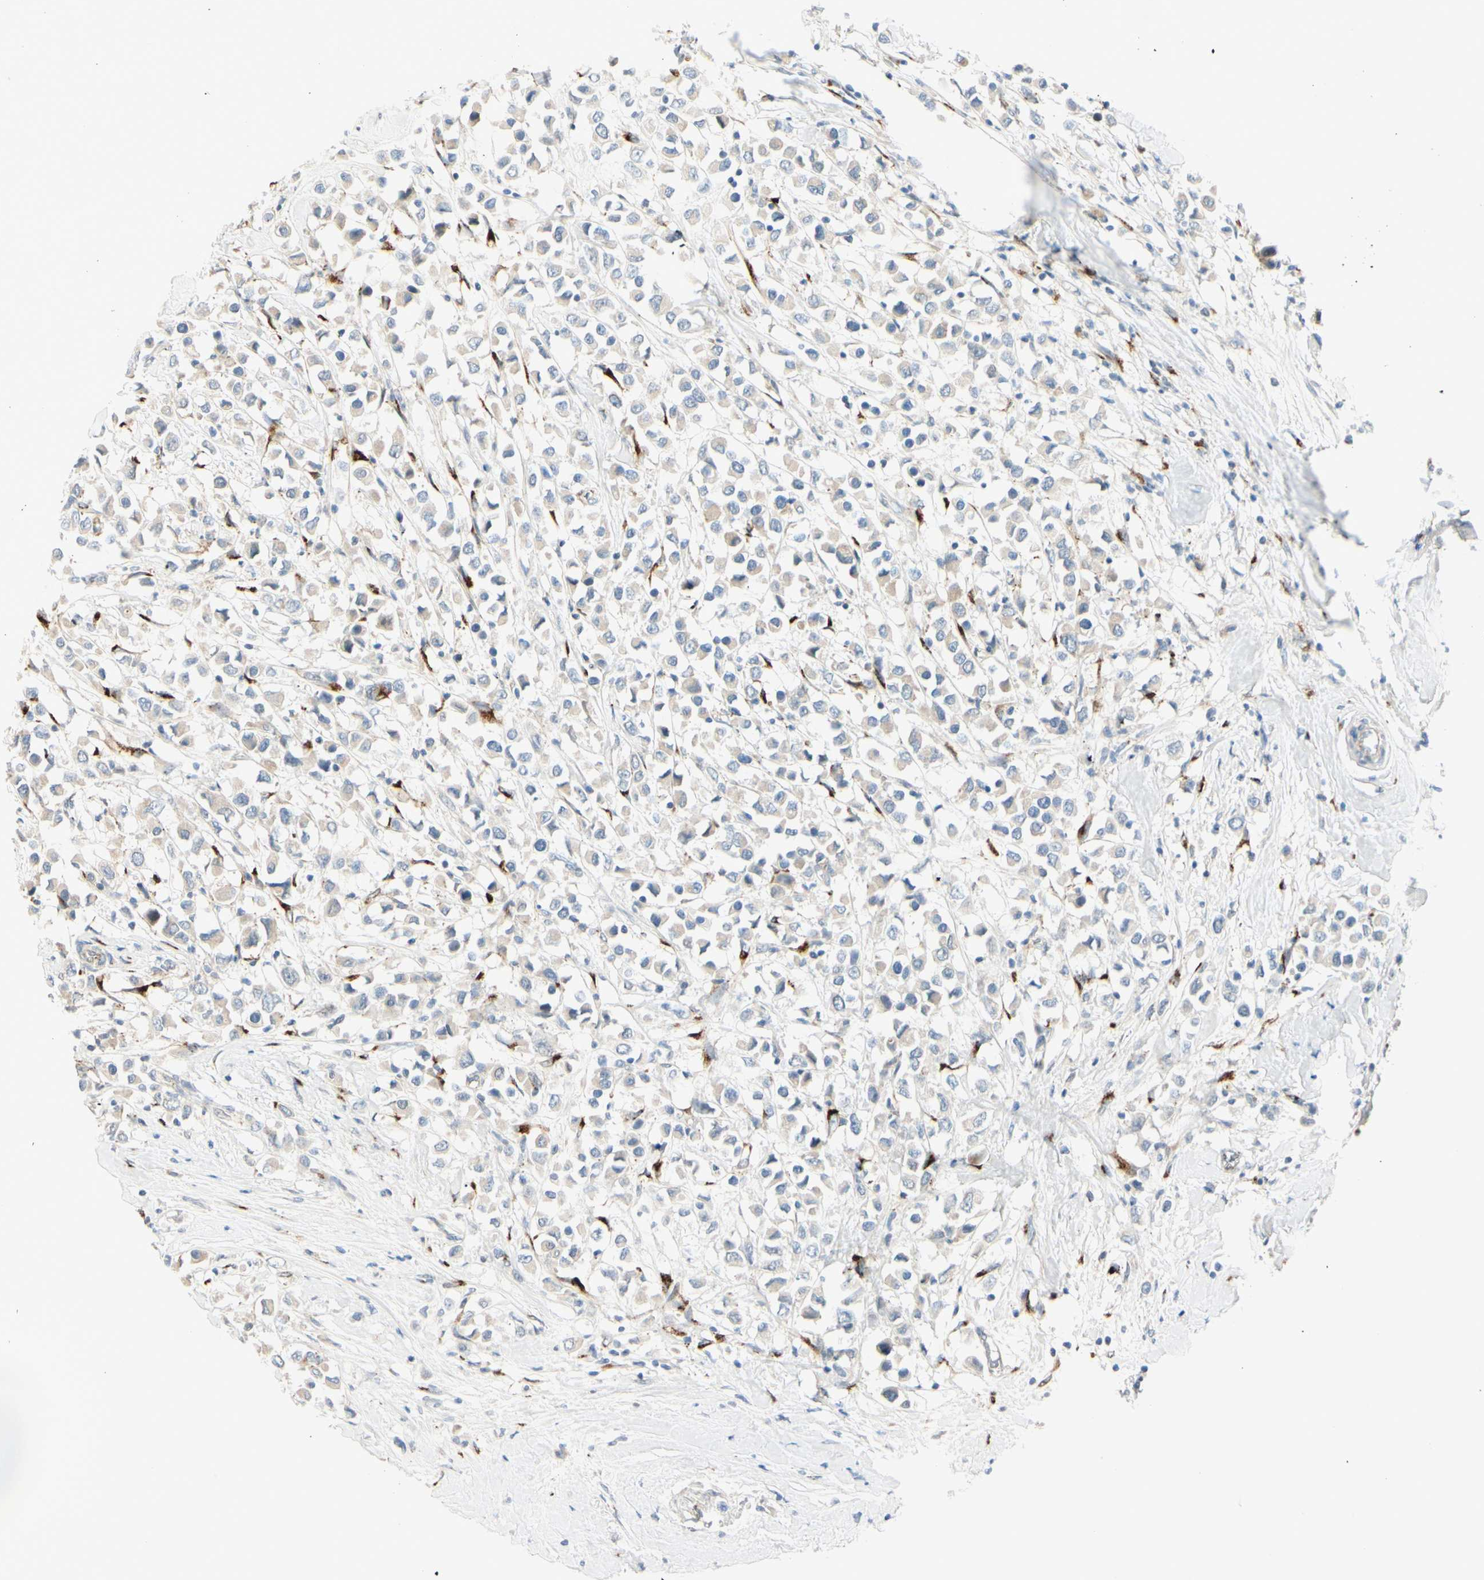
{"staining": {"intensity": "strong", "quantity": "<25%", "location": "cytoplasmic/membranous"}, "tissue": "breast cancer", "cell_type": "Tumor cells", "image_type": "cancer", "snomed": [{"axis": "morphology", "description": "Duct carcinoma"}, {"axis": "topography", "description": "Breast"}], "caption": "Strong cytoplasmic/membranous protein expression is appreciated in about <25% of tumor cells in breast cancer (infiltrating ductal carcinoma).", "gene": "GALNT5", "patient": {"sex": "female", "age": 61}}